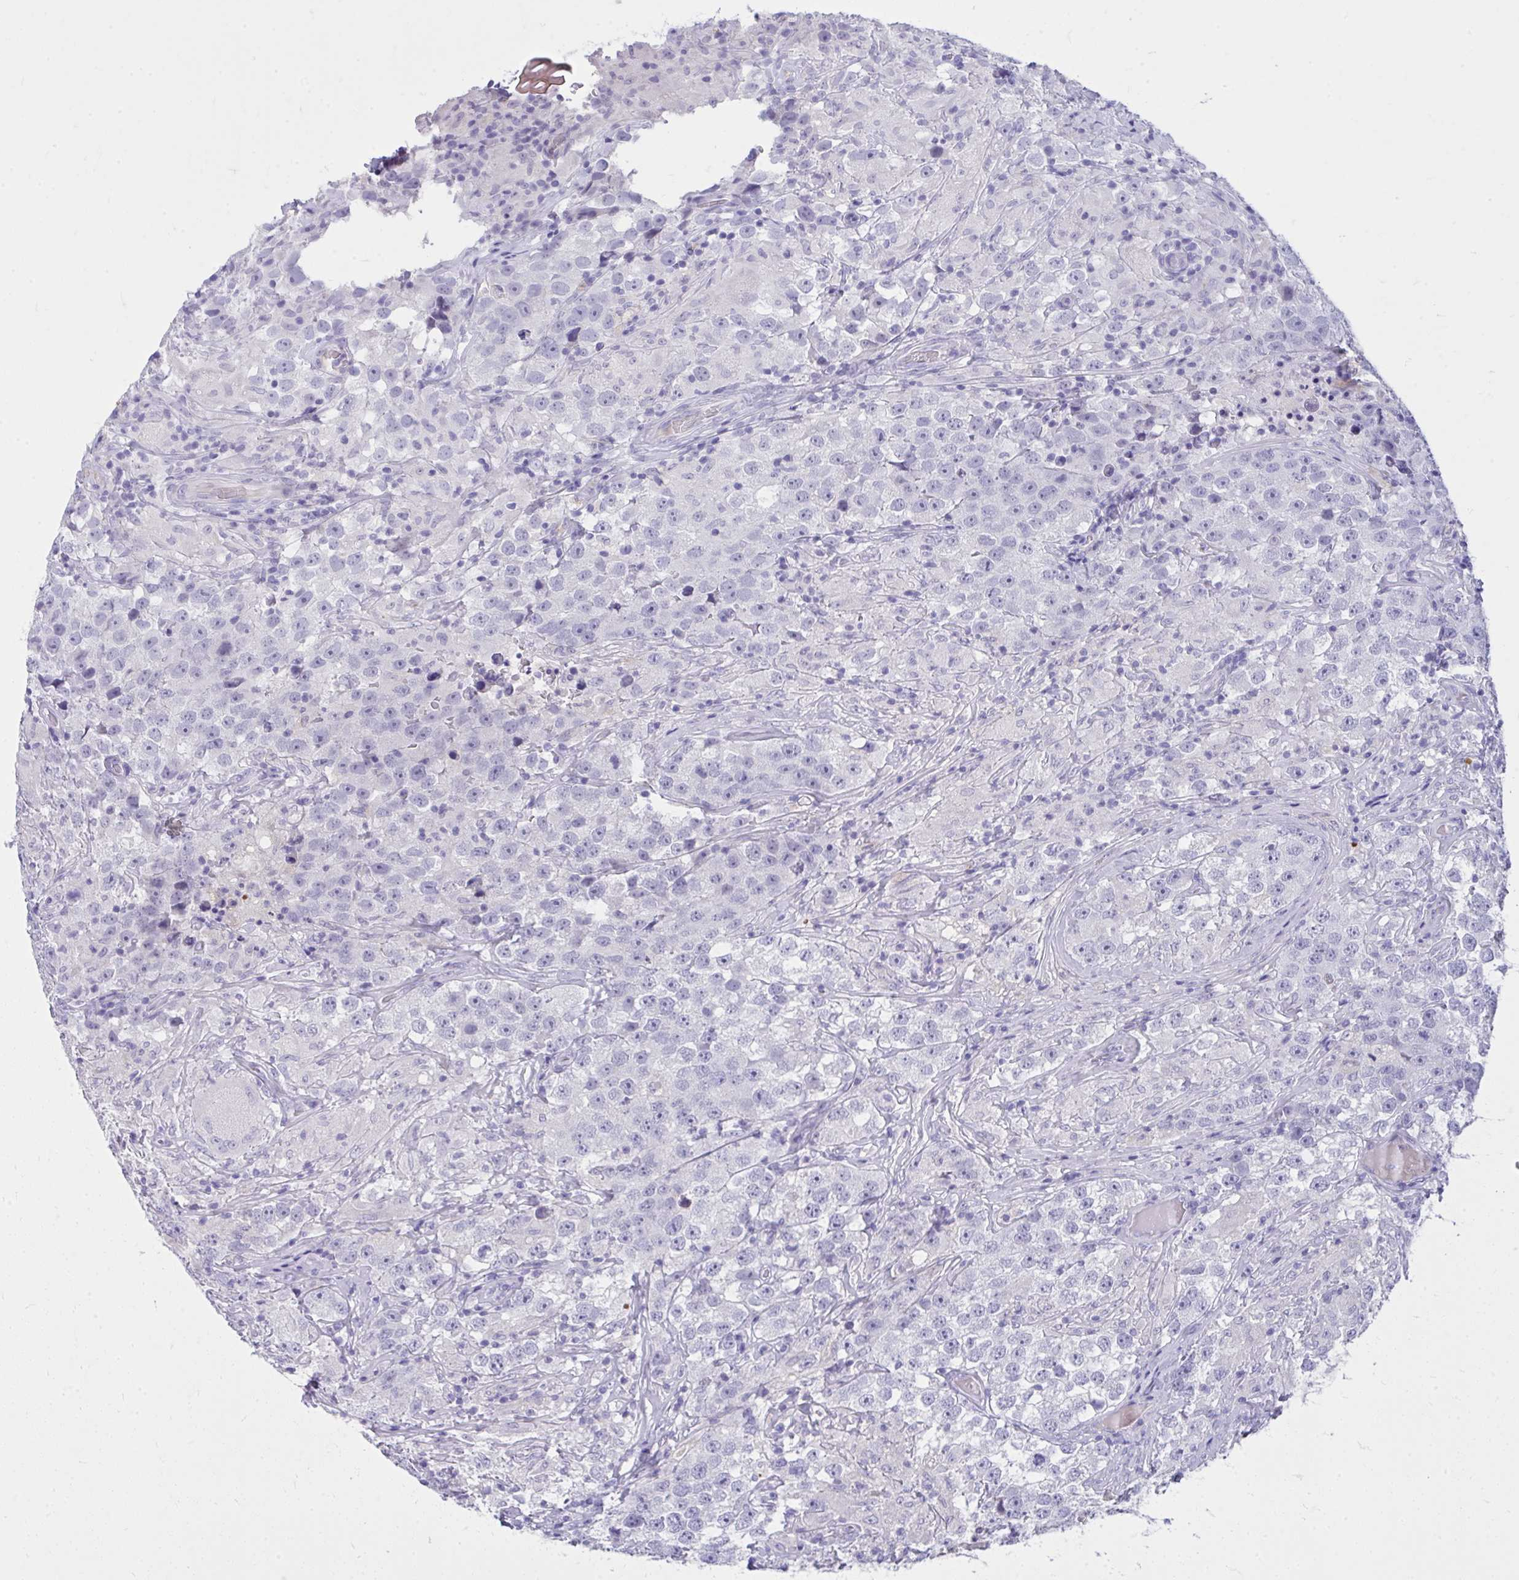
{"staining": {"intensity": "negative", "quantity": "none", "location": "none"}, "tissue": "testis cancer", "cell_type": "Tumor cells", "image_type": "cancer", "snomed": [{"axis": "morphology", "description": "Seminoma, NOS"}, {"axis": "topography", "description": "Testis"}], "caption": "DAB immunohistochemical staining of testis seminoma displays no significant staining in tumor cells.", "gene": "PIGZ", "patient": {"sex": "male", "age": 46}}